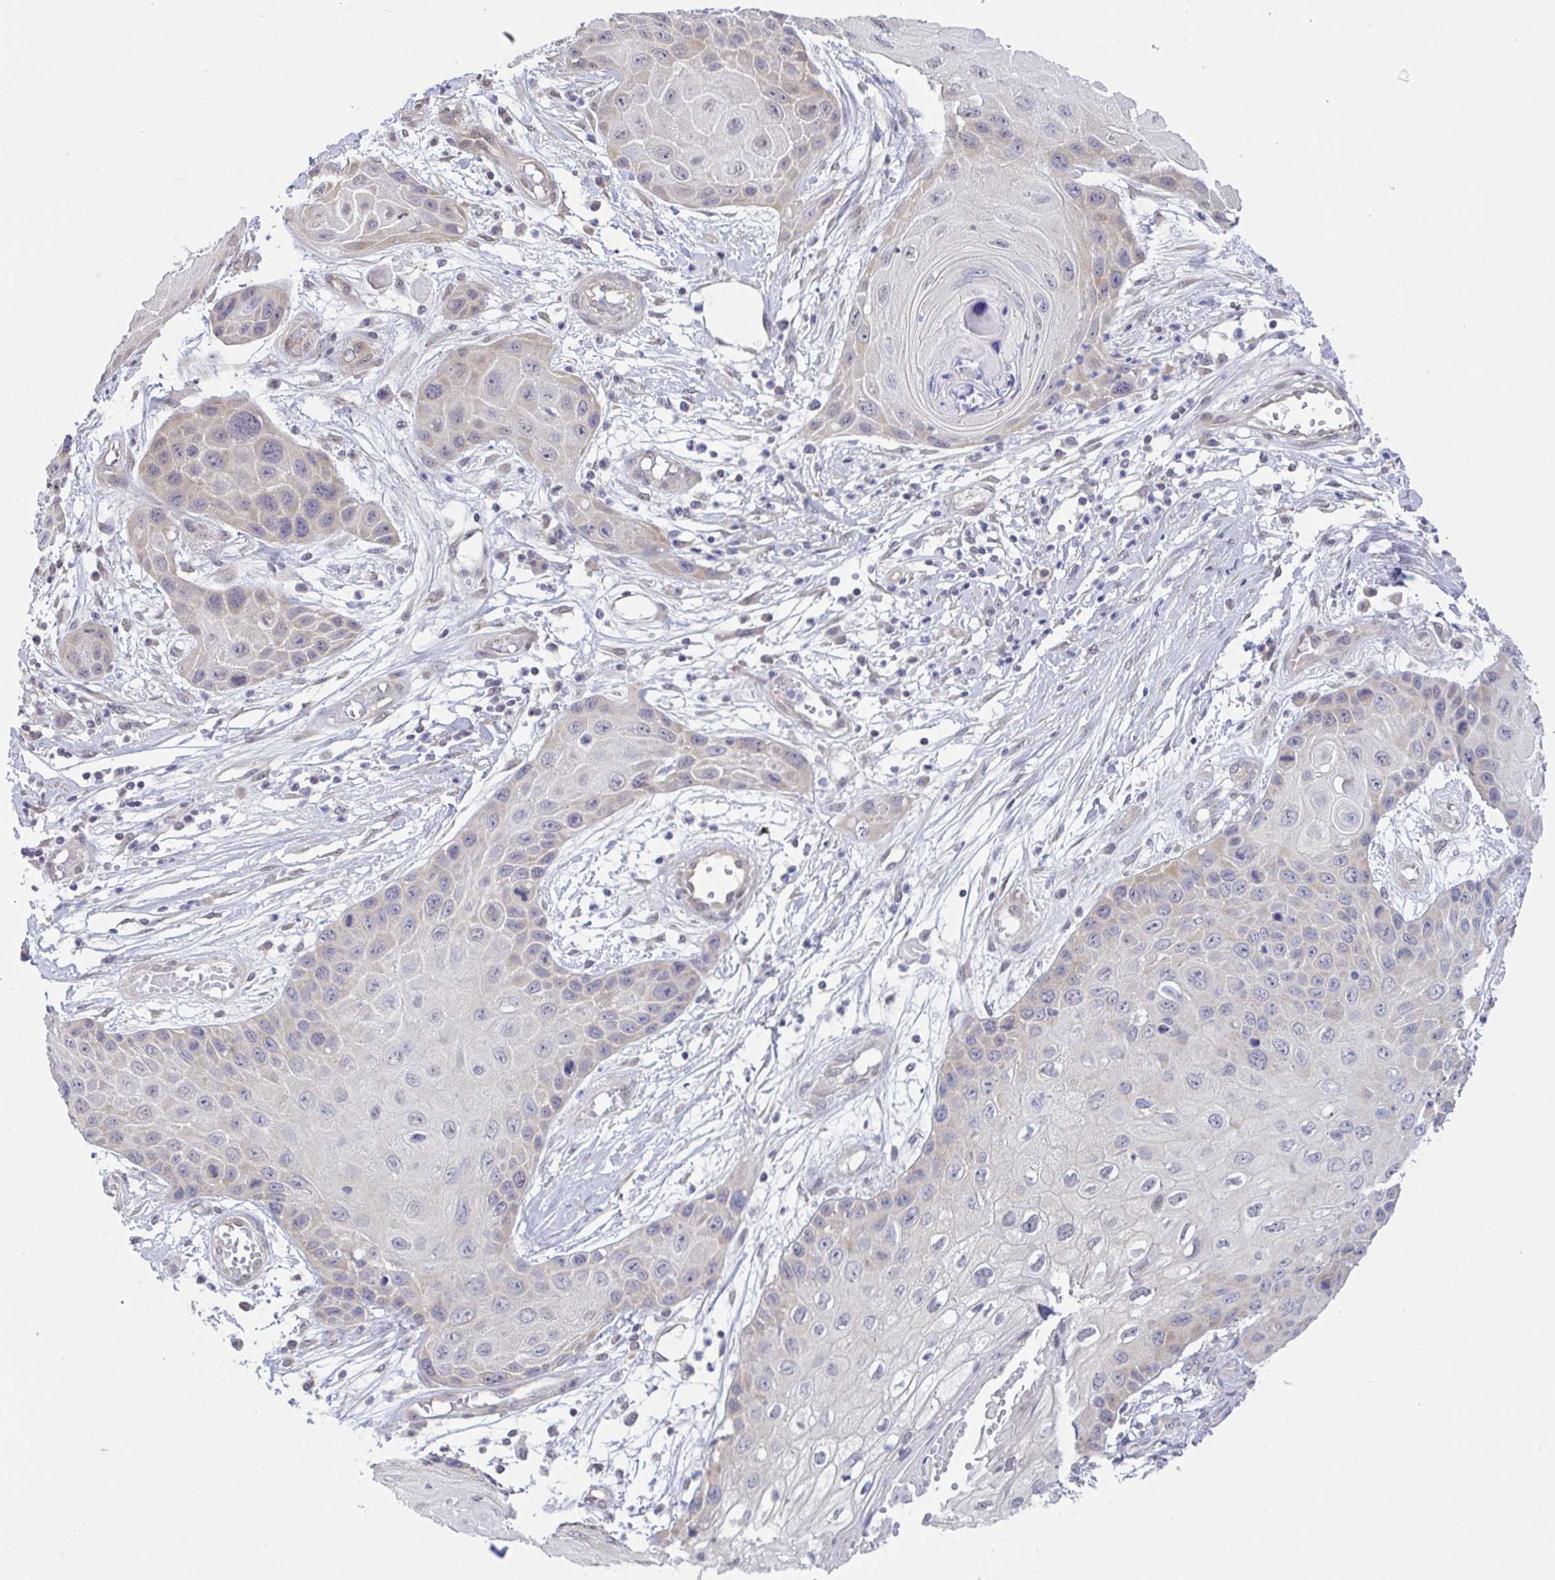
{"staining": {"intensity": "weak", "quantity": "<25%", "location": "cytoplasmic/membranous,nuclear"}, "tissue": "skin cancer", "cell_type": "Tumor cells", "image_type": "cancer", "snomed": [{"axis": "morphology", "description": "Squamous cell carcinoma, NOS"}, {"axis": "topography", "description": "Skin"}, {"axis": "topography", "description": "Vulva"}], "caption": "Immunohistochemistry (IHC) photomicrograph of neoplastic tissue: skin cancer (squamous cell carcinoma) stained with DAB reveals no significant protein expression in tumor cells.", "gene": "HYPK", "patient": {"sex": "female", "age": 44}}